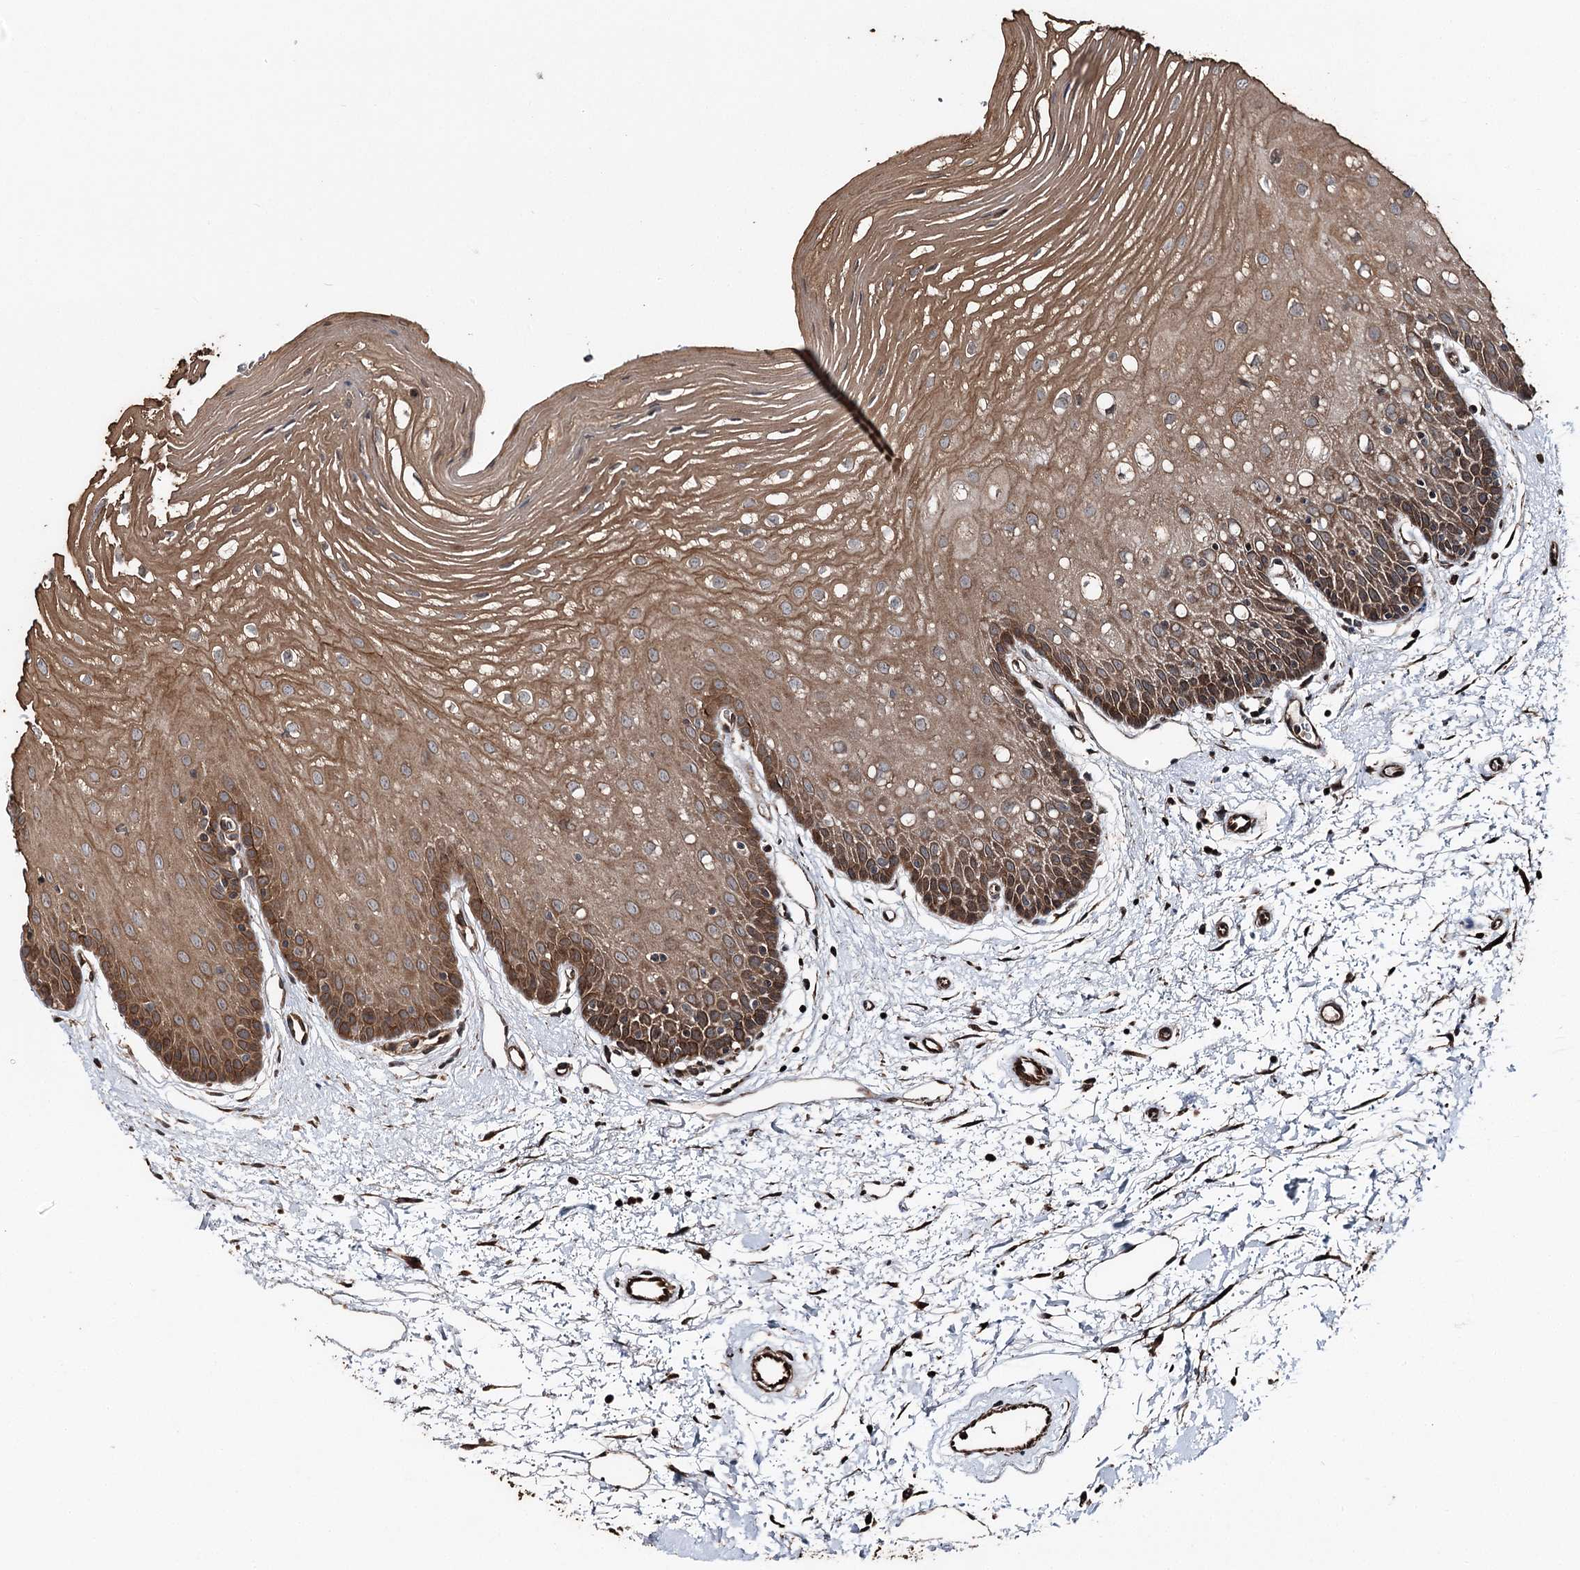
{"staining": {"intensity": "strong", "quantity": "25%-75%", "location": "cytoplasmic/membranous"}, "tissue": "oral mucosa", "cell_type": "Squamous epithelial cells", "image_type": "normal", "snomed": [{"axis": "morphology", "description": "Normal tissue, NOS"}, {"axis": "topography", "description": "Oral tissue"}, {"axis": "topography", "description": "Tounge, NOS"}], "caption": "Protein analysis of normal oral mucosa shows strong cytoplasmic/membranous staining in approximately 25%-75% of squamous epithelial cells.", "gene": "ITFG2", "patient": {"sex": "female", "age": 73}}